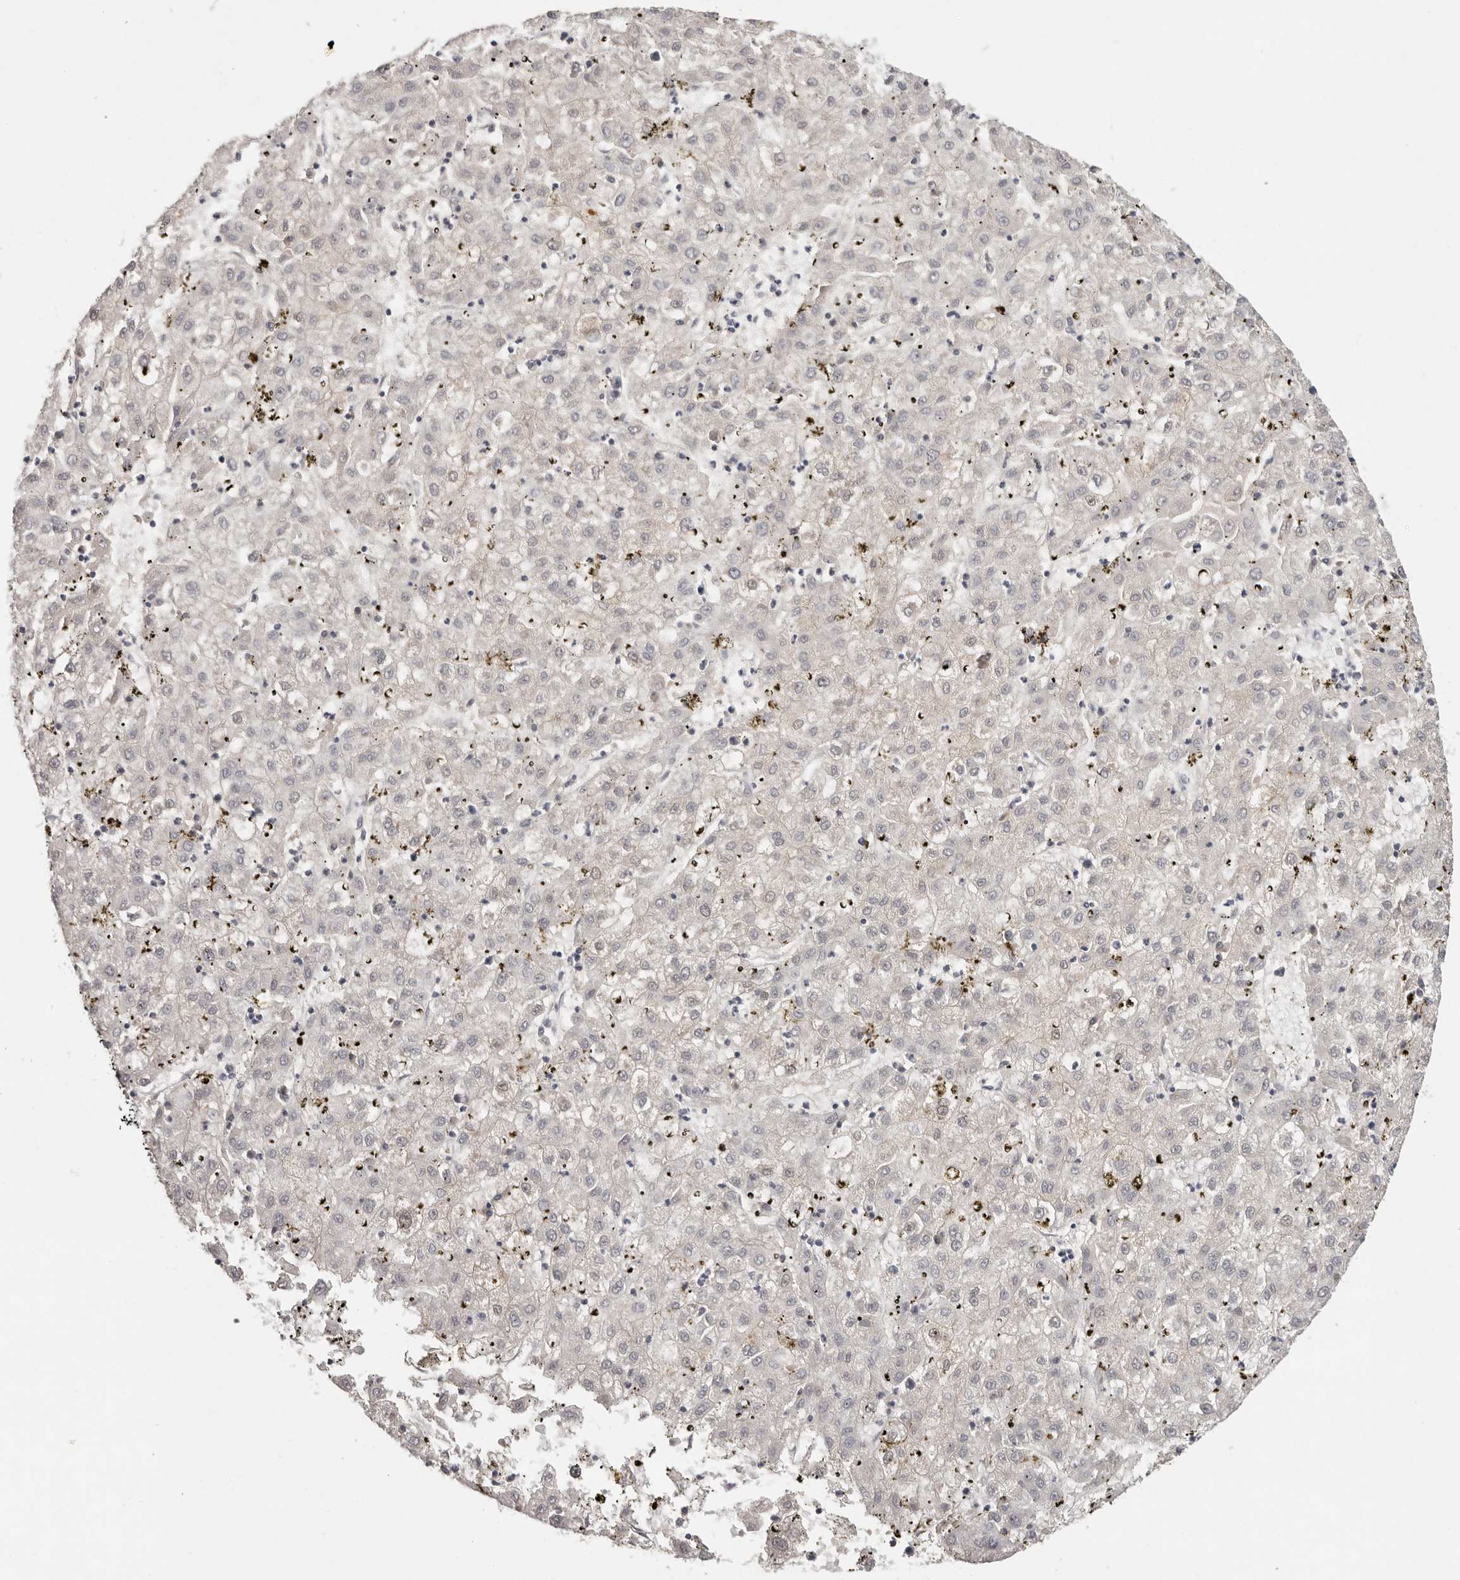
{"staining": {"intensity": "negative", "quantity": "none", "location": "none"}, "tissue": "liver cancer", "cell_type": "Tumor cells", "image_type": "cancer", "snomed": [{"axis": "morphology", "description": "Carcinoma, Hepatocellular, NOS"}, {"axis": "topography", "description": "Liver"}], "caption": "DAB (3,3'-diaminobenzidine) immunohistochemical staining of liver cancer exhibits no significant staining in tumor cells.", "gene": "SCUBE2", "patient": {"sex": "male", "age": 72}}